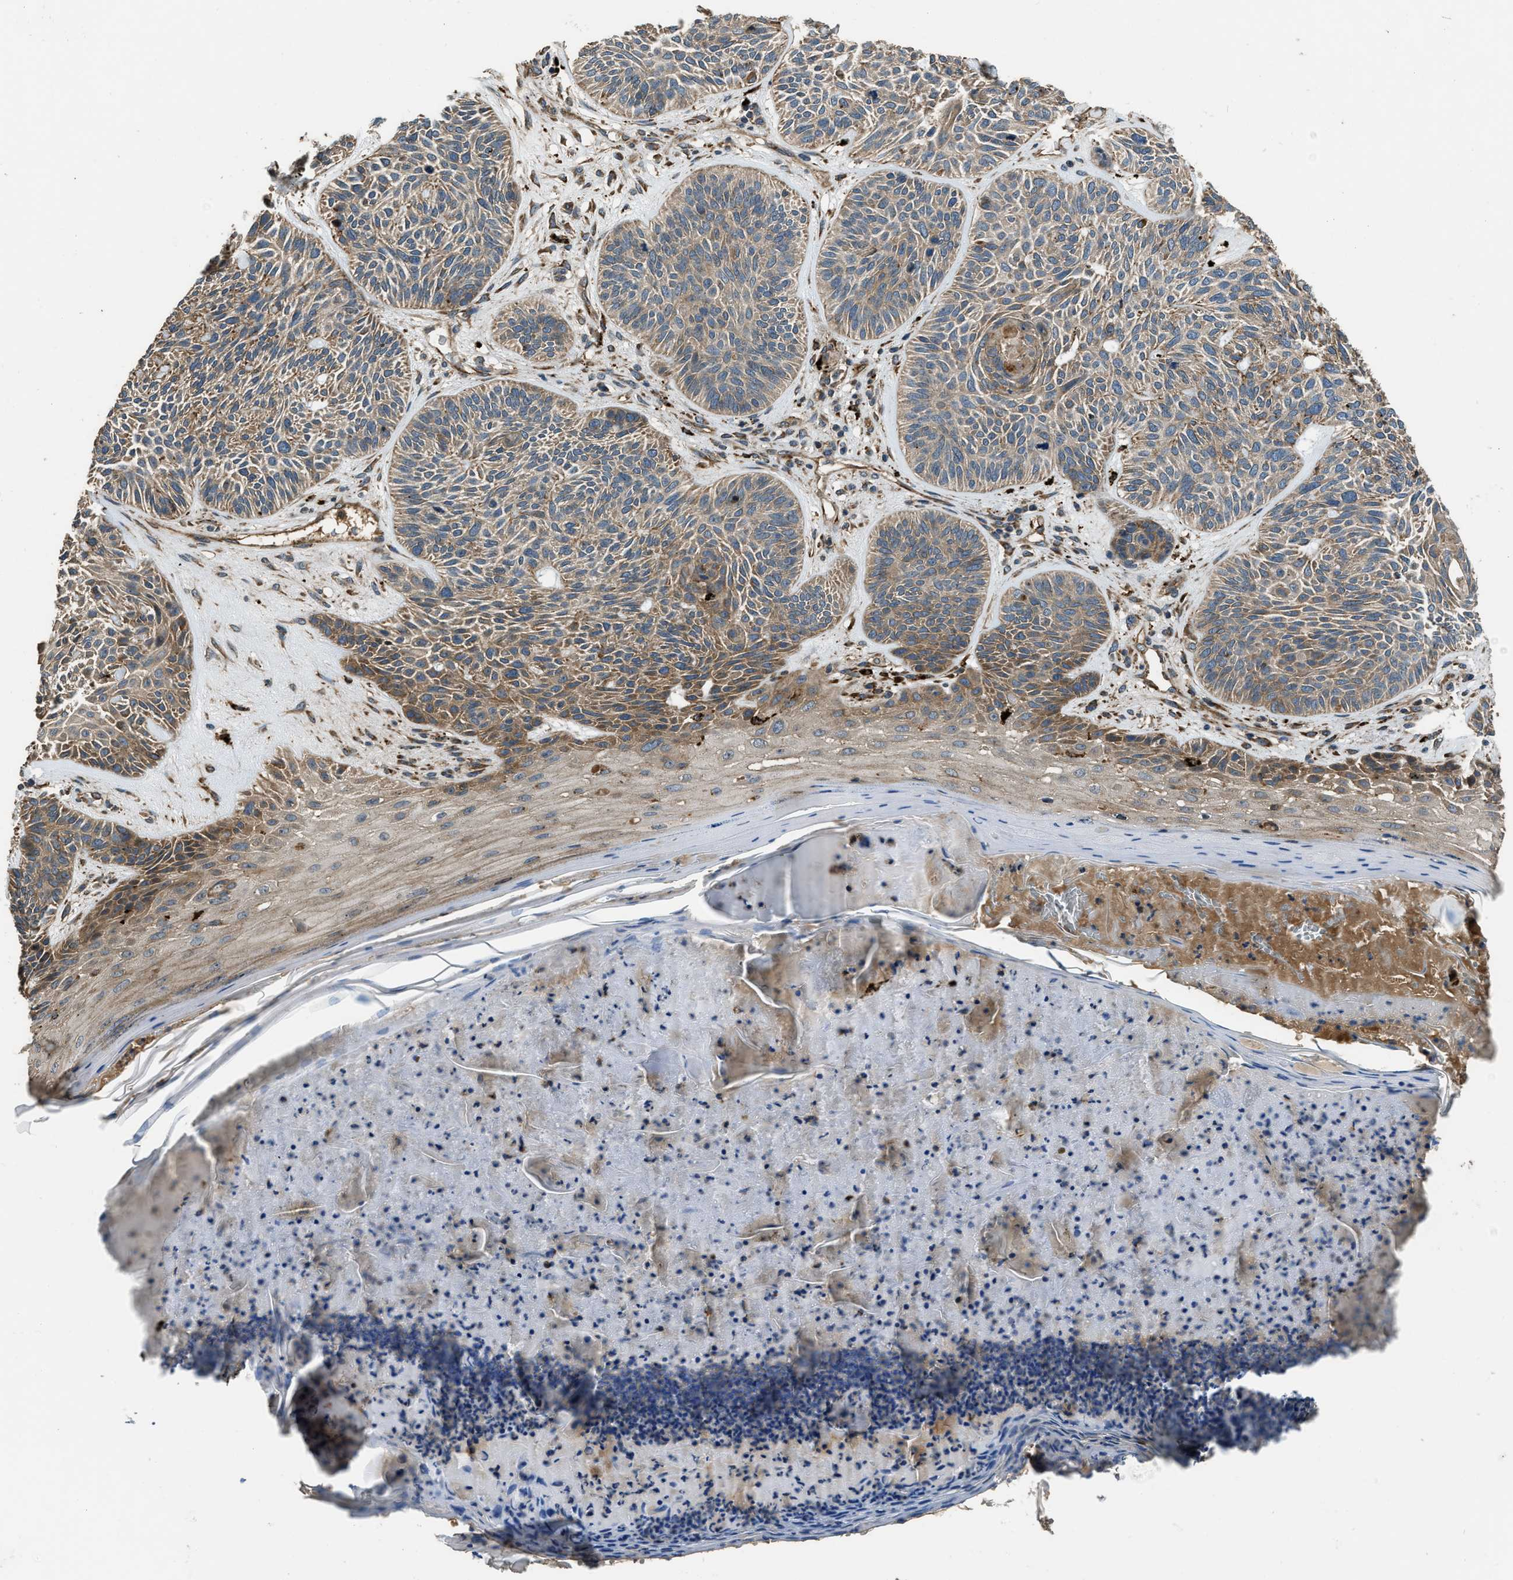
{"staining": {"intensity": "moderate", "quantity": ">75%", "location": "cytoplasmic/membranous"}, "tissue": "skin cancer", "cell_type": "Tumor cells", "image_type": "cancer", "snomed": [{"axis": "morphology", "description": "Basal cell carcinoma"}, {"axis": "topography", "description": "Skin"}], "caption": "Moderate cytoplasmic/membranous staining for a protein is present in about >75% of tumor cells of skin cancer using immunohistochemistry (IHC).", "gene": "GGH", "patient": {"sex": "male", "age": 55}}